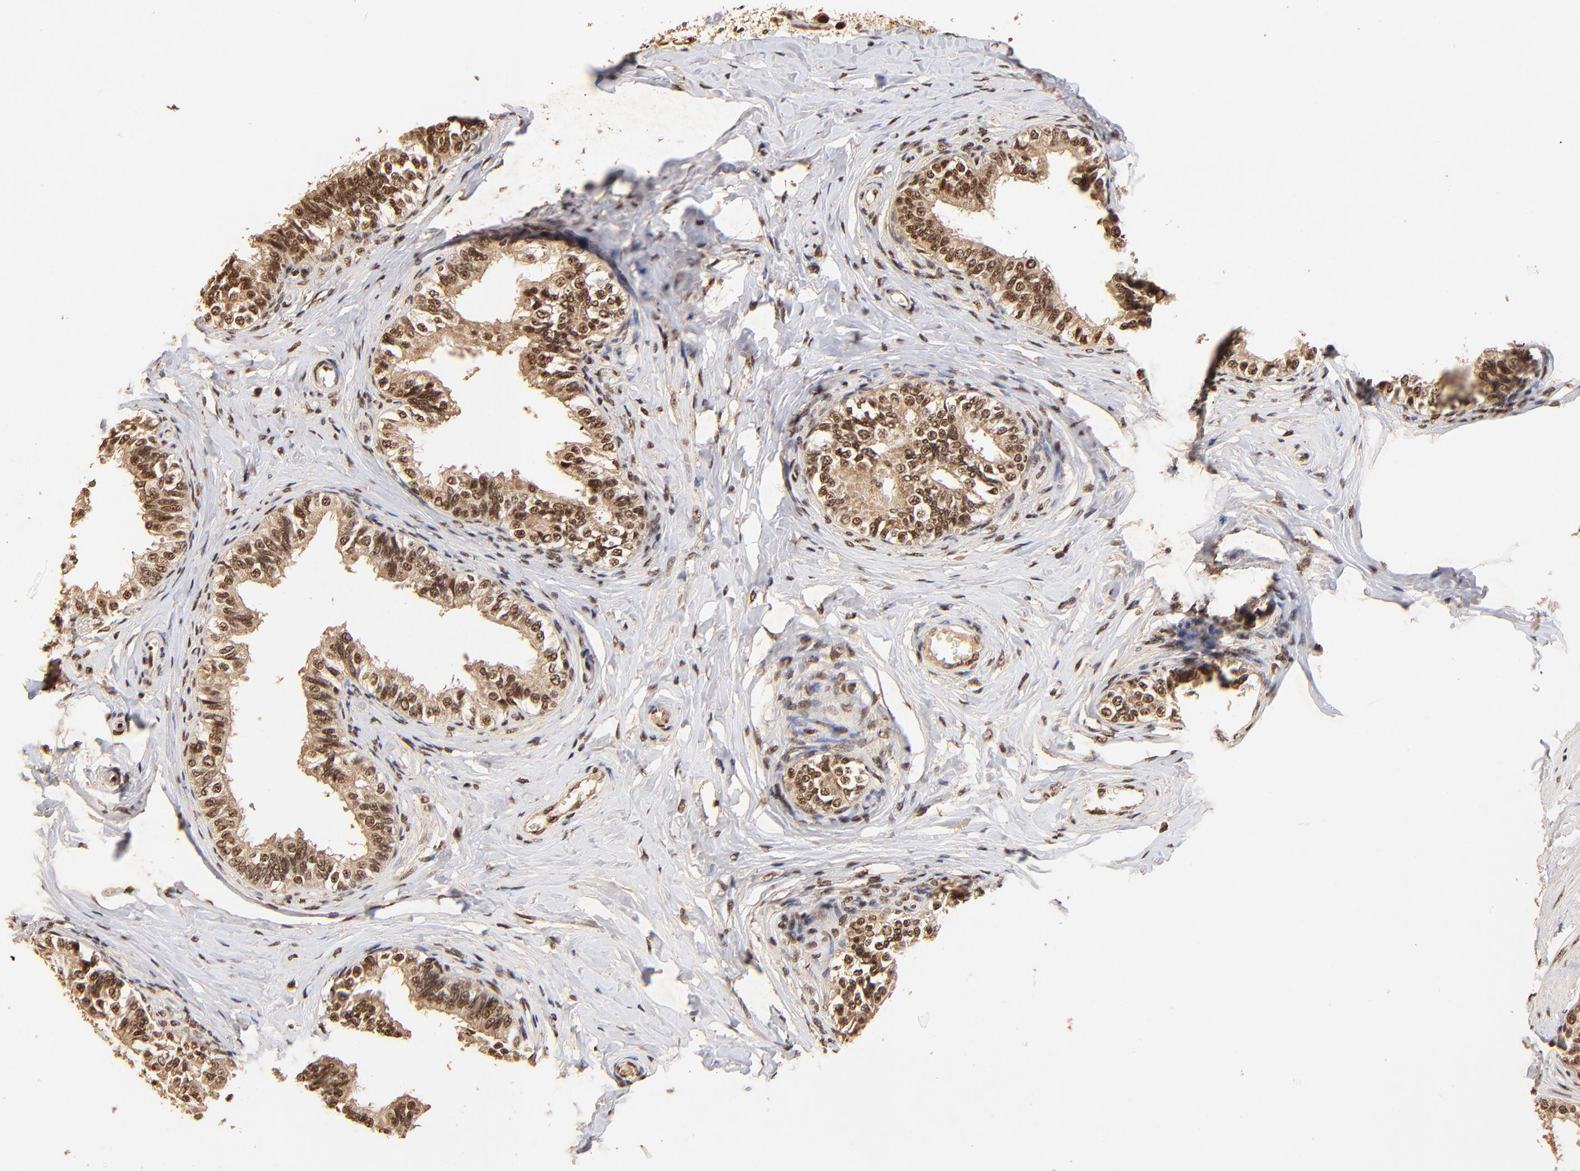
{"staining": {"intensity": "strong", "quantity": ">75%", "location": "cytoplasmic/membranous,nuclear"}, "tissue": "epididymis", "cell_type": "Glandular cells", "image_type": "normal", "snomed": [{"axis": "morphology", "description": "Normal tissue, NOS"}, {"axis": "topography", "description": "Soft tissue"}, {"axis": "topography", "description": "Epididymis"}], "caption": "IHC micrograph of normal epididymis: epididymis stained using immunohistochemistry (IHC) exhibits high levels of strong protein expression localized specifically in the cytoplasmic/membranous,nuclear of glandular cells, appearing as a cytoplasmic/membranous,nuclear brown color.", "gene": "MED12", "patient": {"sex": "male", "age": 26}}